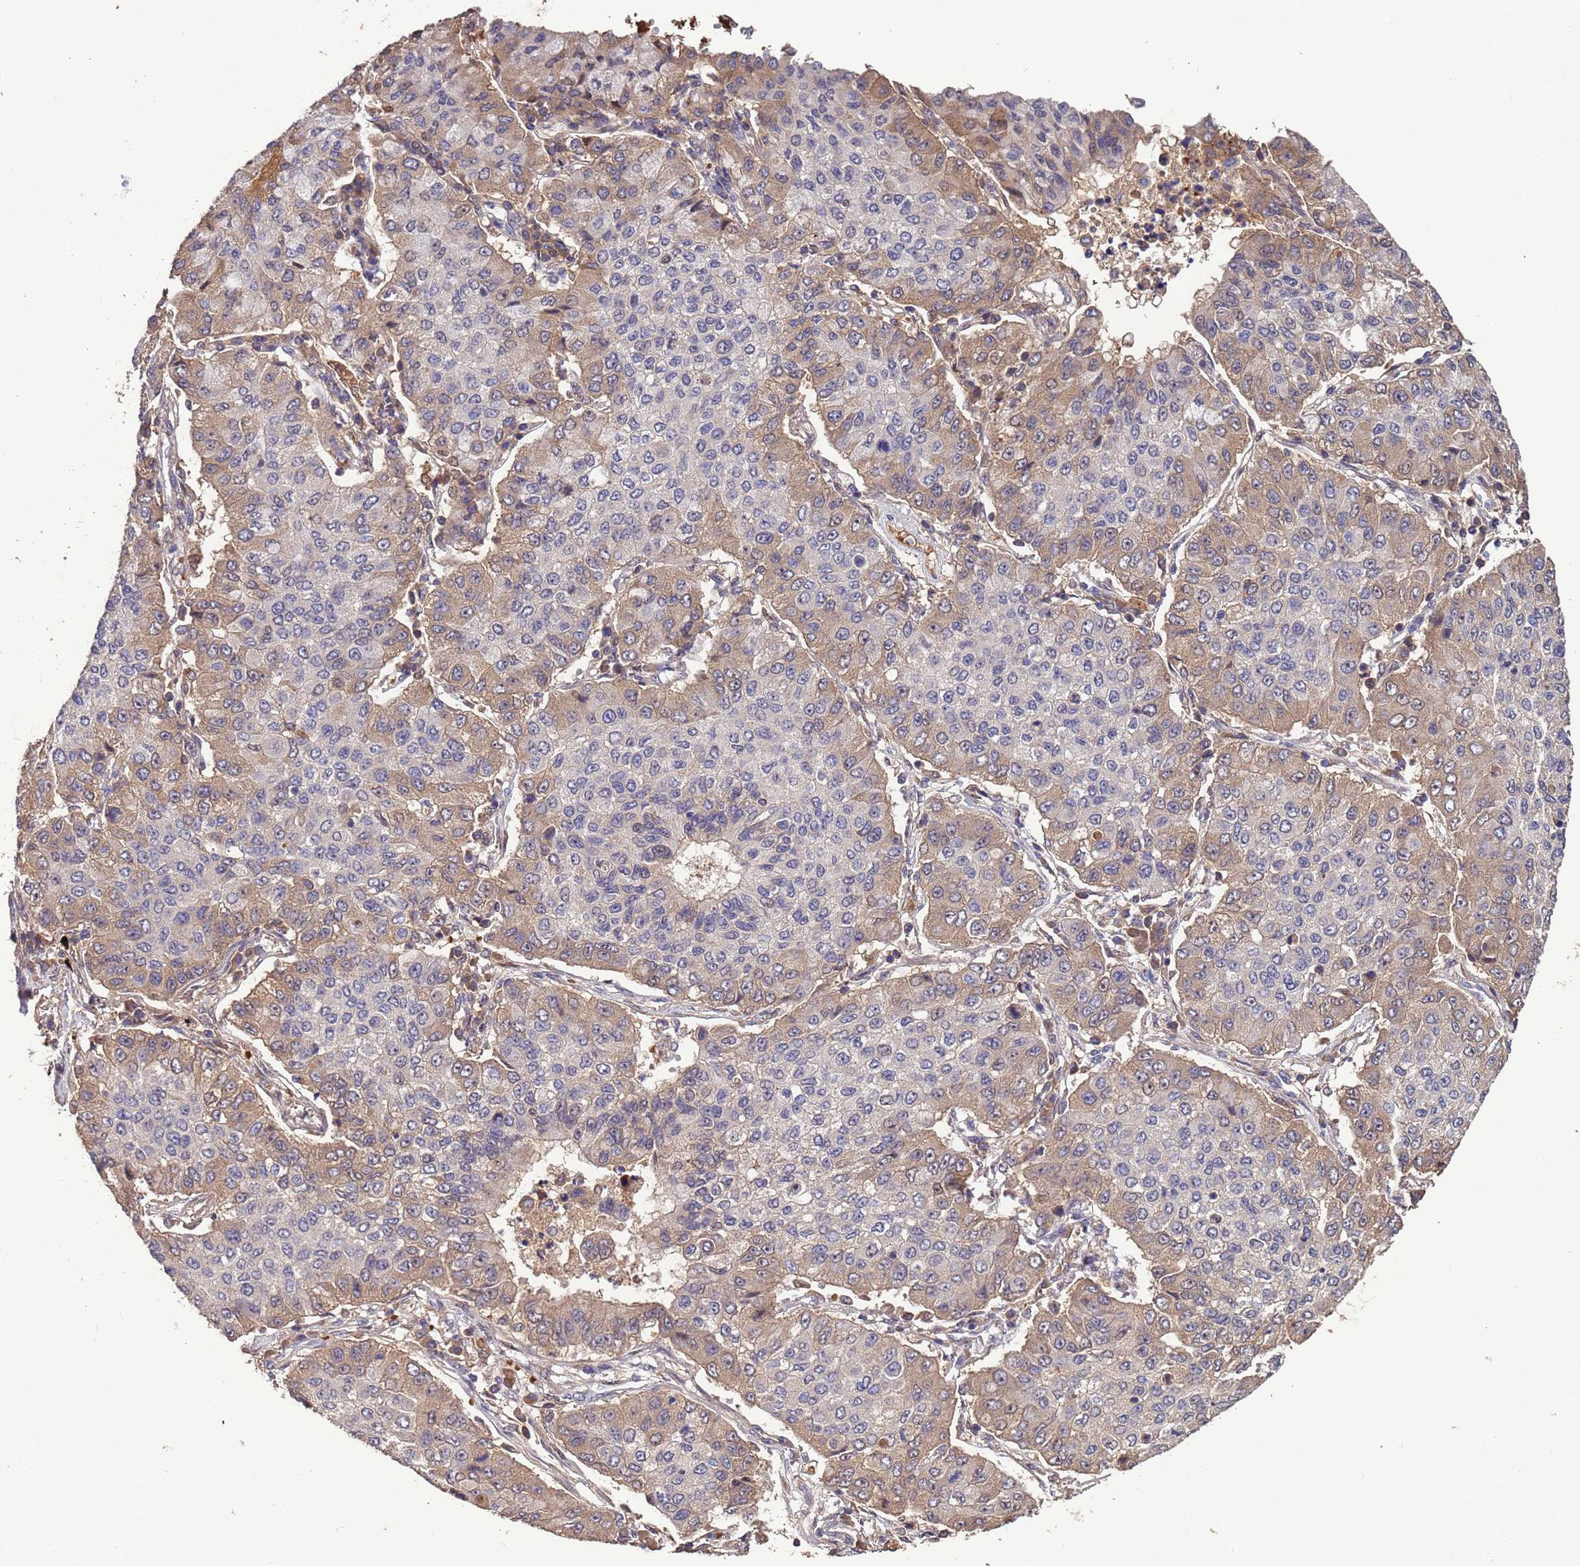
{"staining": {"intensity": "weak", "quantity": "25%-75%", "location": "cytoplasmic/membranous"}, "tissue": "lung cancer", "cell_type": "Tumor cells", "image_type": "cancer", "snomed": [{"axis": "morphology", "description": "Squamous cell carcinoma, NOS"}, {"axis": "topography", "description": "Lung"}], "caption": "Weak cytoplasmic/membranous positivity is seen in approximately 25%-75% of tumor cells in squamous cell carcinoma (lung). Nuclei are stained in blue.", "gene": "CCDC184", "patient": {"sex": "male", "age": 74}}